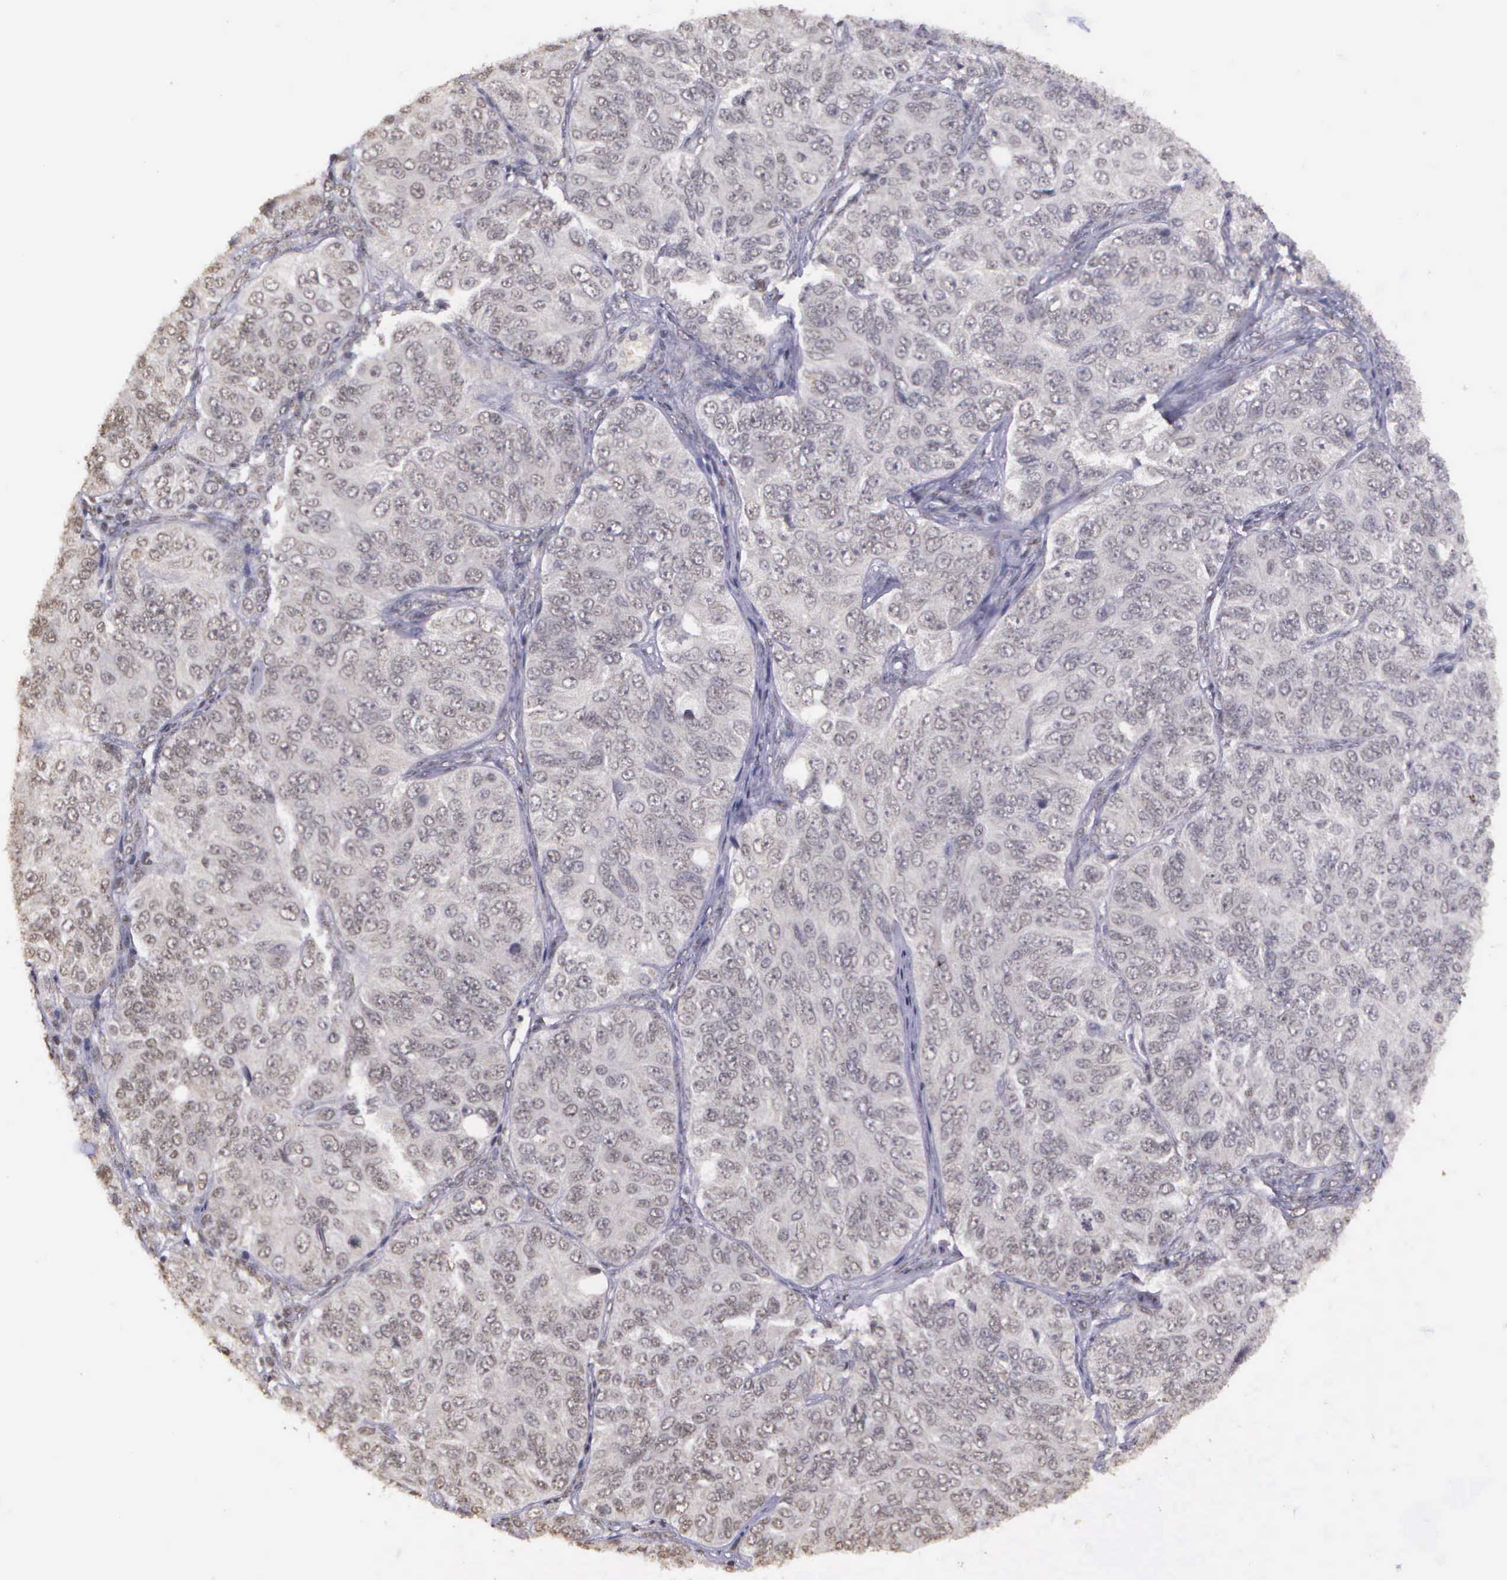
{"staining": {"intensity": "negative", "quantity": "none", "location": "none"}, "tissue": "ovarian cancer", "cell_type": "Tumor cells", "image_type": "cancer", "snomed": [{"axis": "morphology", "description": "Carcinoma, endometroid"}, {"axis": "topography", "description": "Ovary"}], "caption": "A high-resolution histopathology image shows IHC staining of endometroid carcinoma (ovarian), which reveals no significant expression in tumor cells.", "gene": "ARMCX5", "patient": {"sex": "female", "age": 51}}